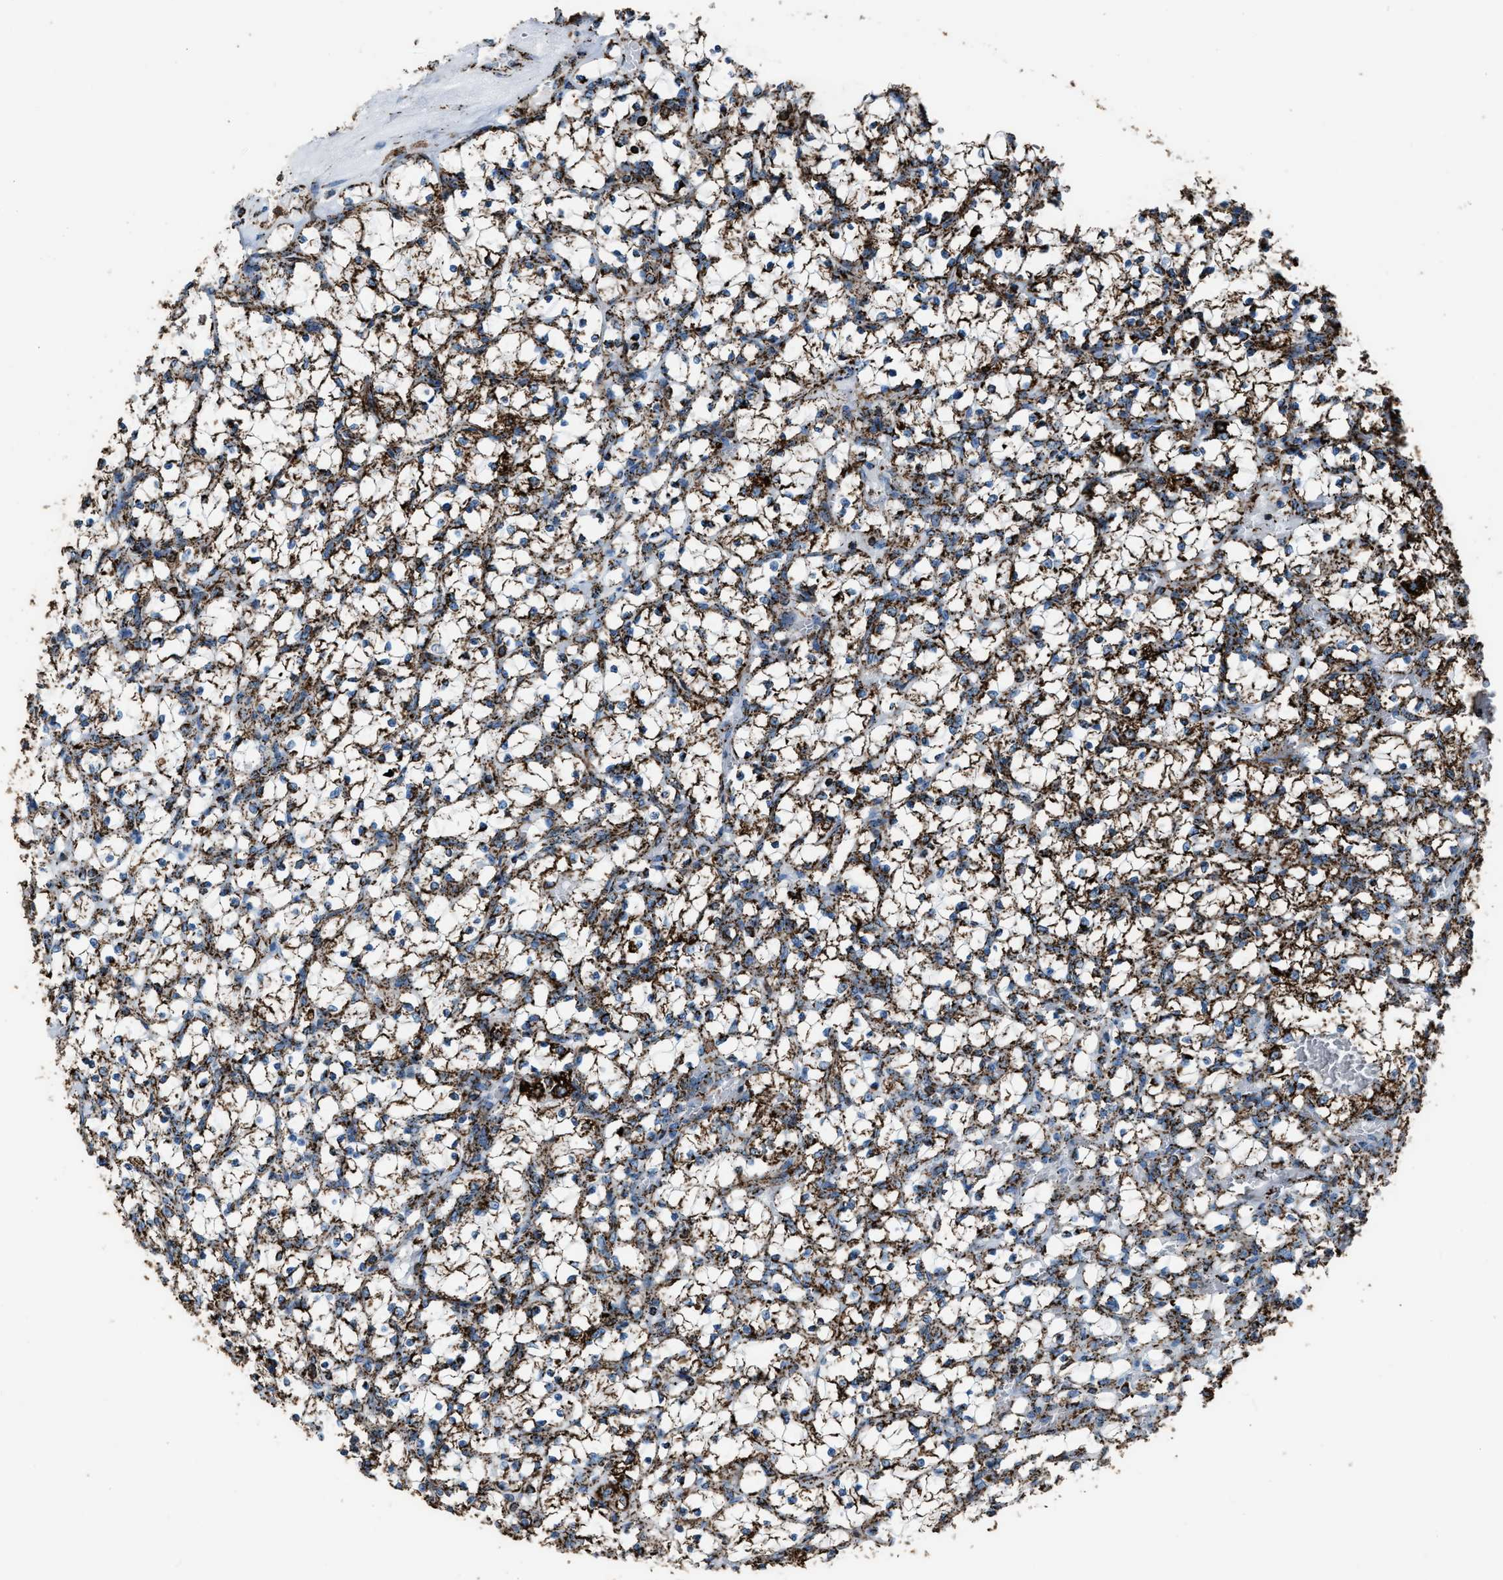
{"staining": {"intensity": "strong", "quantity": ">75%", "location": "cytoplasmic/membranous"}, "tissue": "renal cancer", "cell_type": "Tumor cells", "image_type": "cancer", "snomed": [{"axis": "morphology", "description": "Adenocarcinoma, NOS"}, {"axis": "topography", "description": "Kidney"}], "caption": "A high-resolution histopathology image shows immunohistochemistry staining of renal cancer, which displays strong cytoplasmic/membranous positivity in approximately >75% of tumor cells.", "gene": "MDH2", "patient": {"sex": "female", "age": 69}}